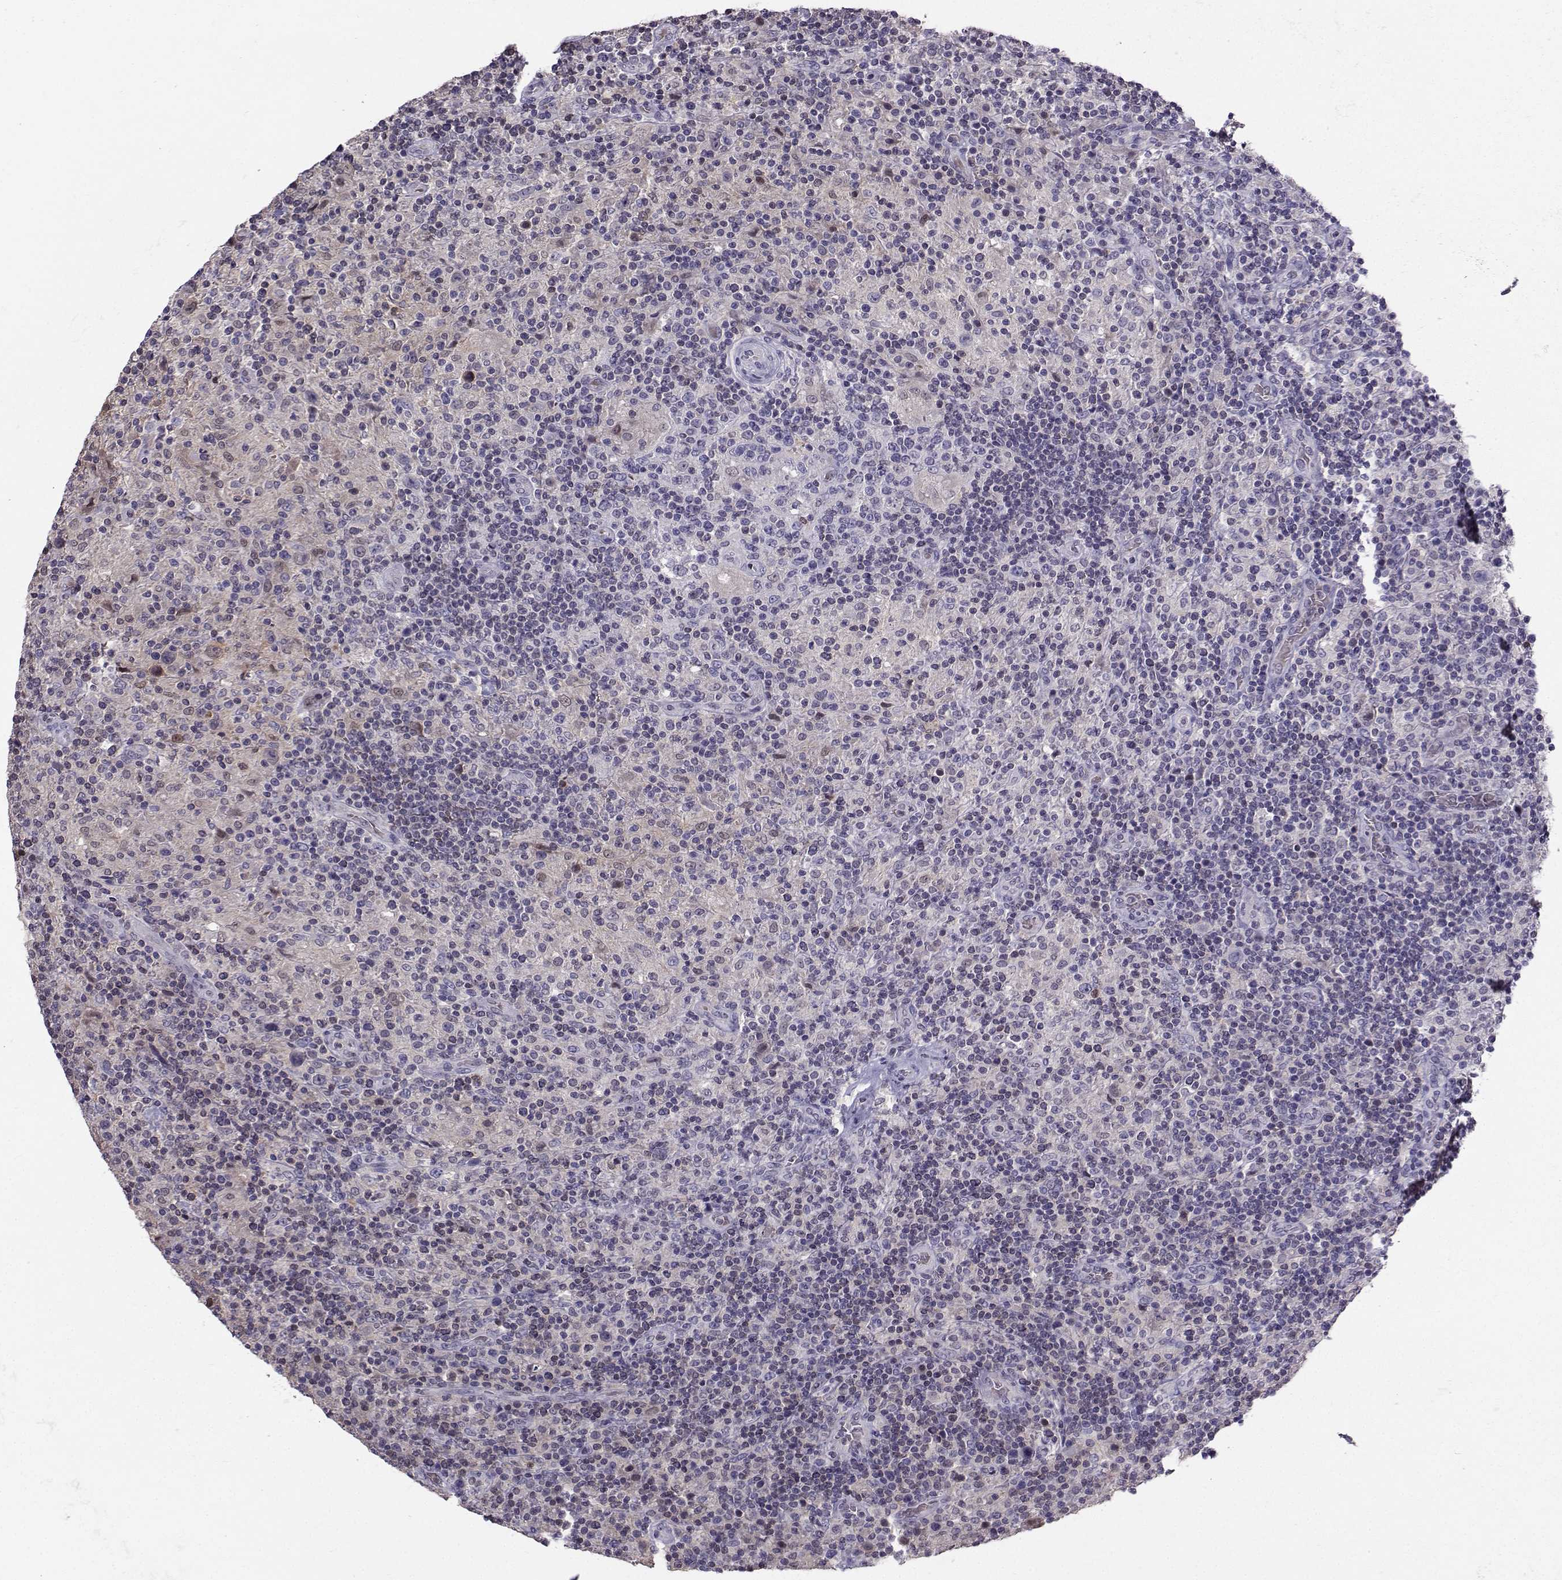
{"staining": {"intensity": "negative", "quantity": "none", "location": "none"}, "tissue": "lymphoma", "cell_type": "Tumor cells", "image_type": "cancer", "snomed": [{"axis": "morphology", "description": "Hodgkin's disease, NOS"}, {"axis": "topography", "description": "Lymph node"}], "caption": "IHC of human Hodgkin's disease shows no staining in tumor cells.", "gene": "PGK1", "patient": {"sex": "male", "age": 70}}